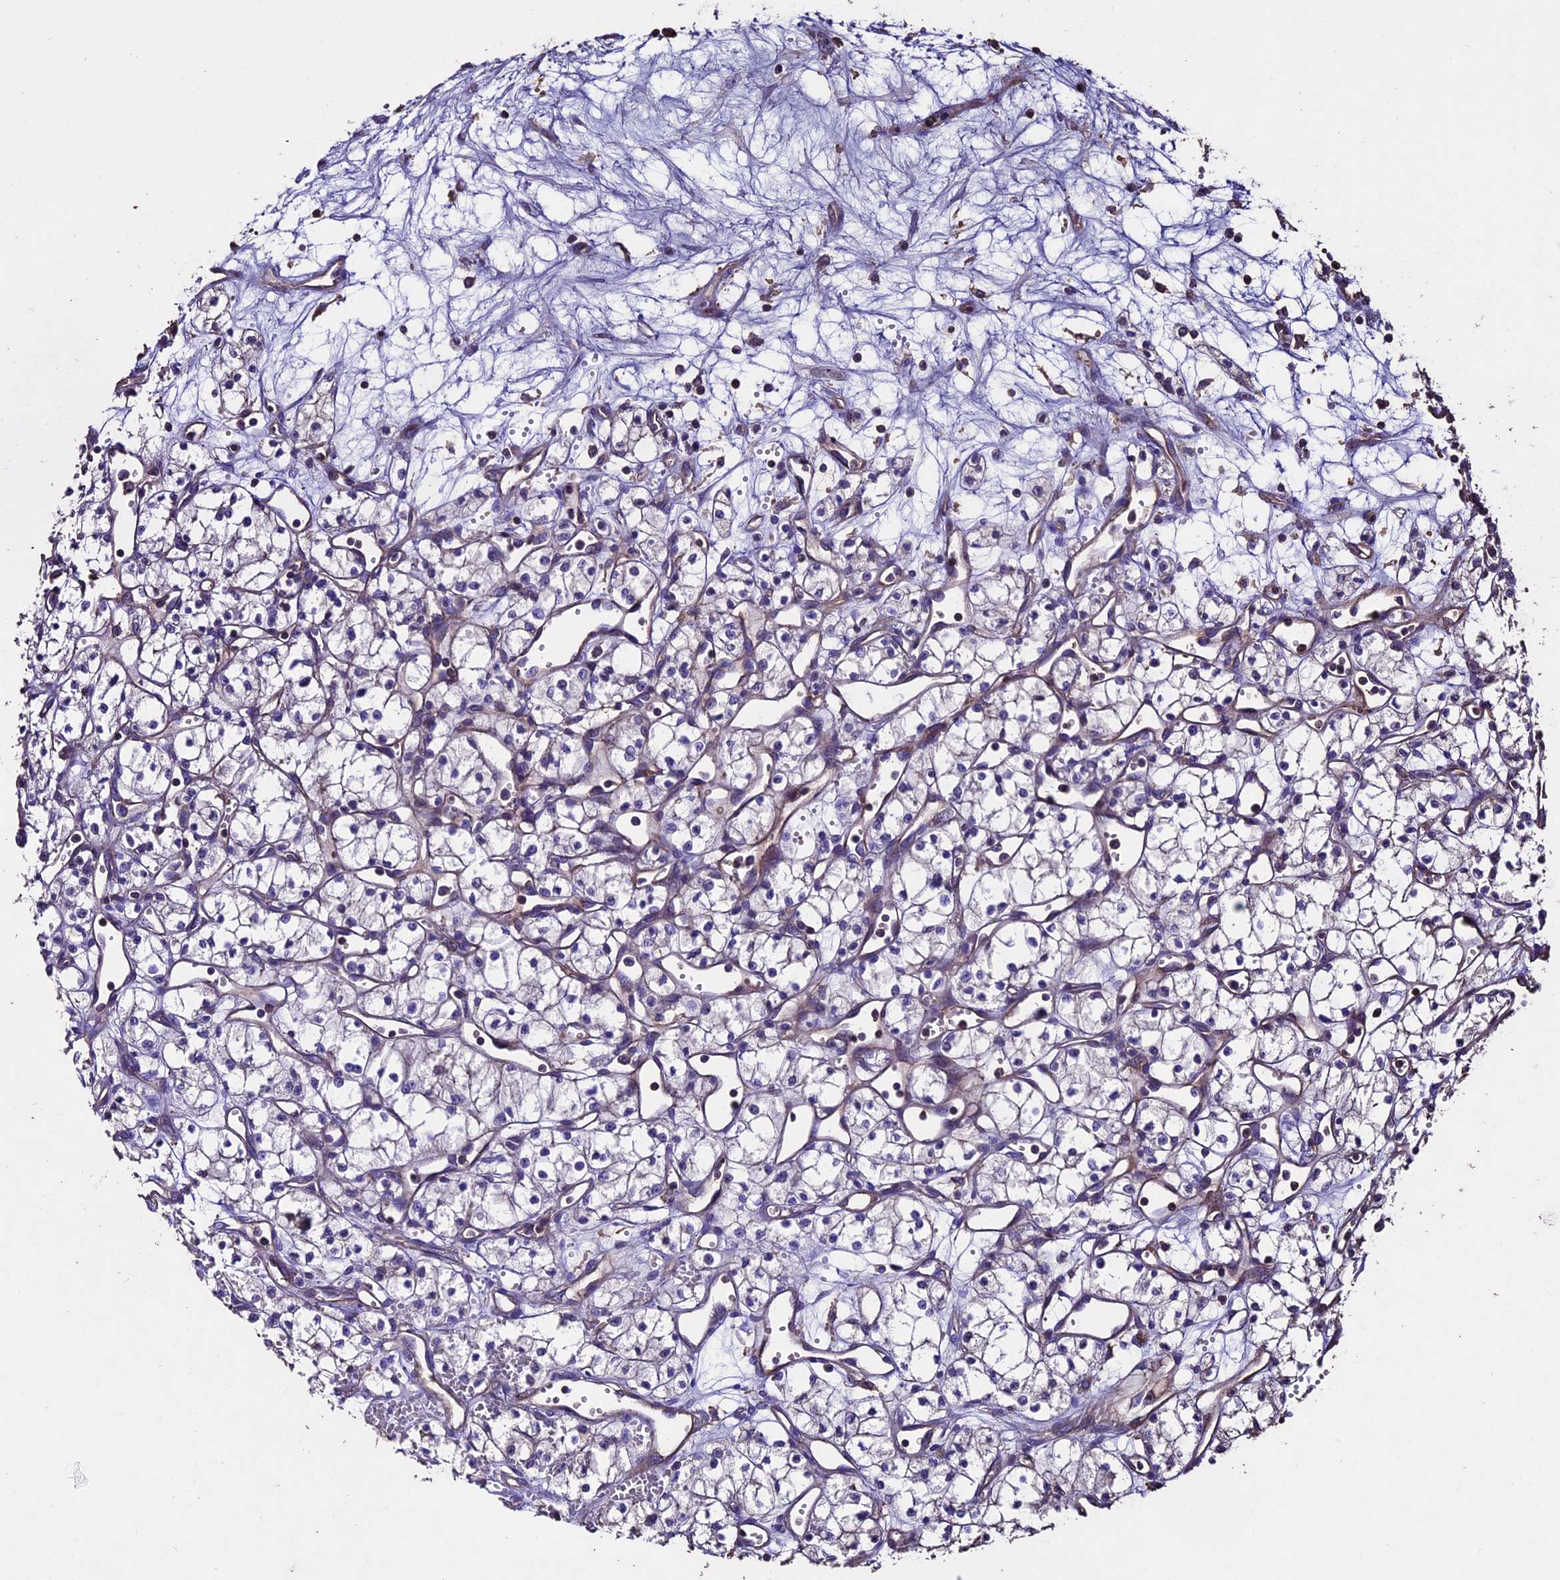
{"staining": {"intensity": "negative", "quantity": "none", "location": "none"}, "tissue": "renal cancer", "cell_type": "Tumor cells", "image_type": "cancer", "snomed": [{"axis": "morphology", "description": "Adenocarcinoma, NOS"}, {"axis": "topography", "description": "Kidney"}], "caption": "Protein analysis of renal adenocarcinoma demonstrates no significant expression in tumor cells. (Brightfield microscopy of DAB immunohistochemistry (IHC) at high magnification).", "gene": "USB1", "patient": {"sex": "male", "age": 59}}